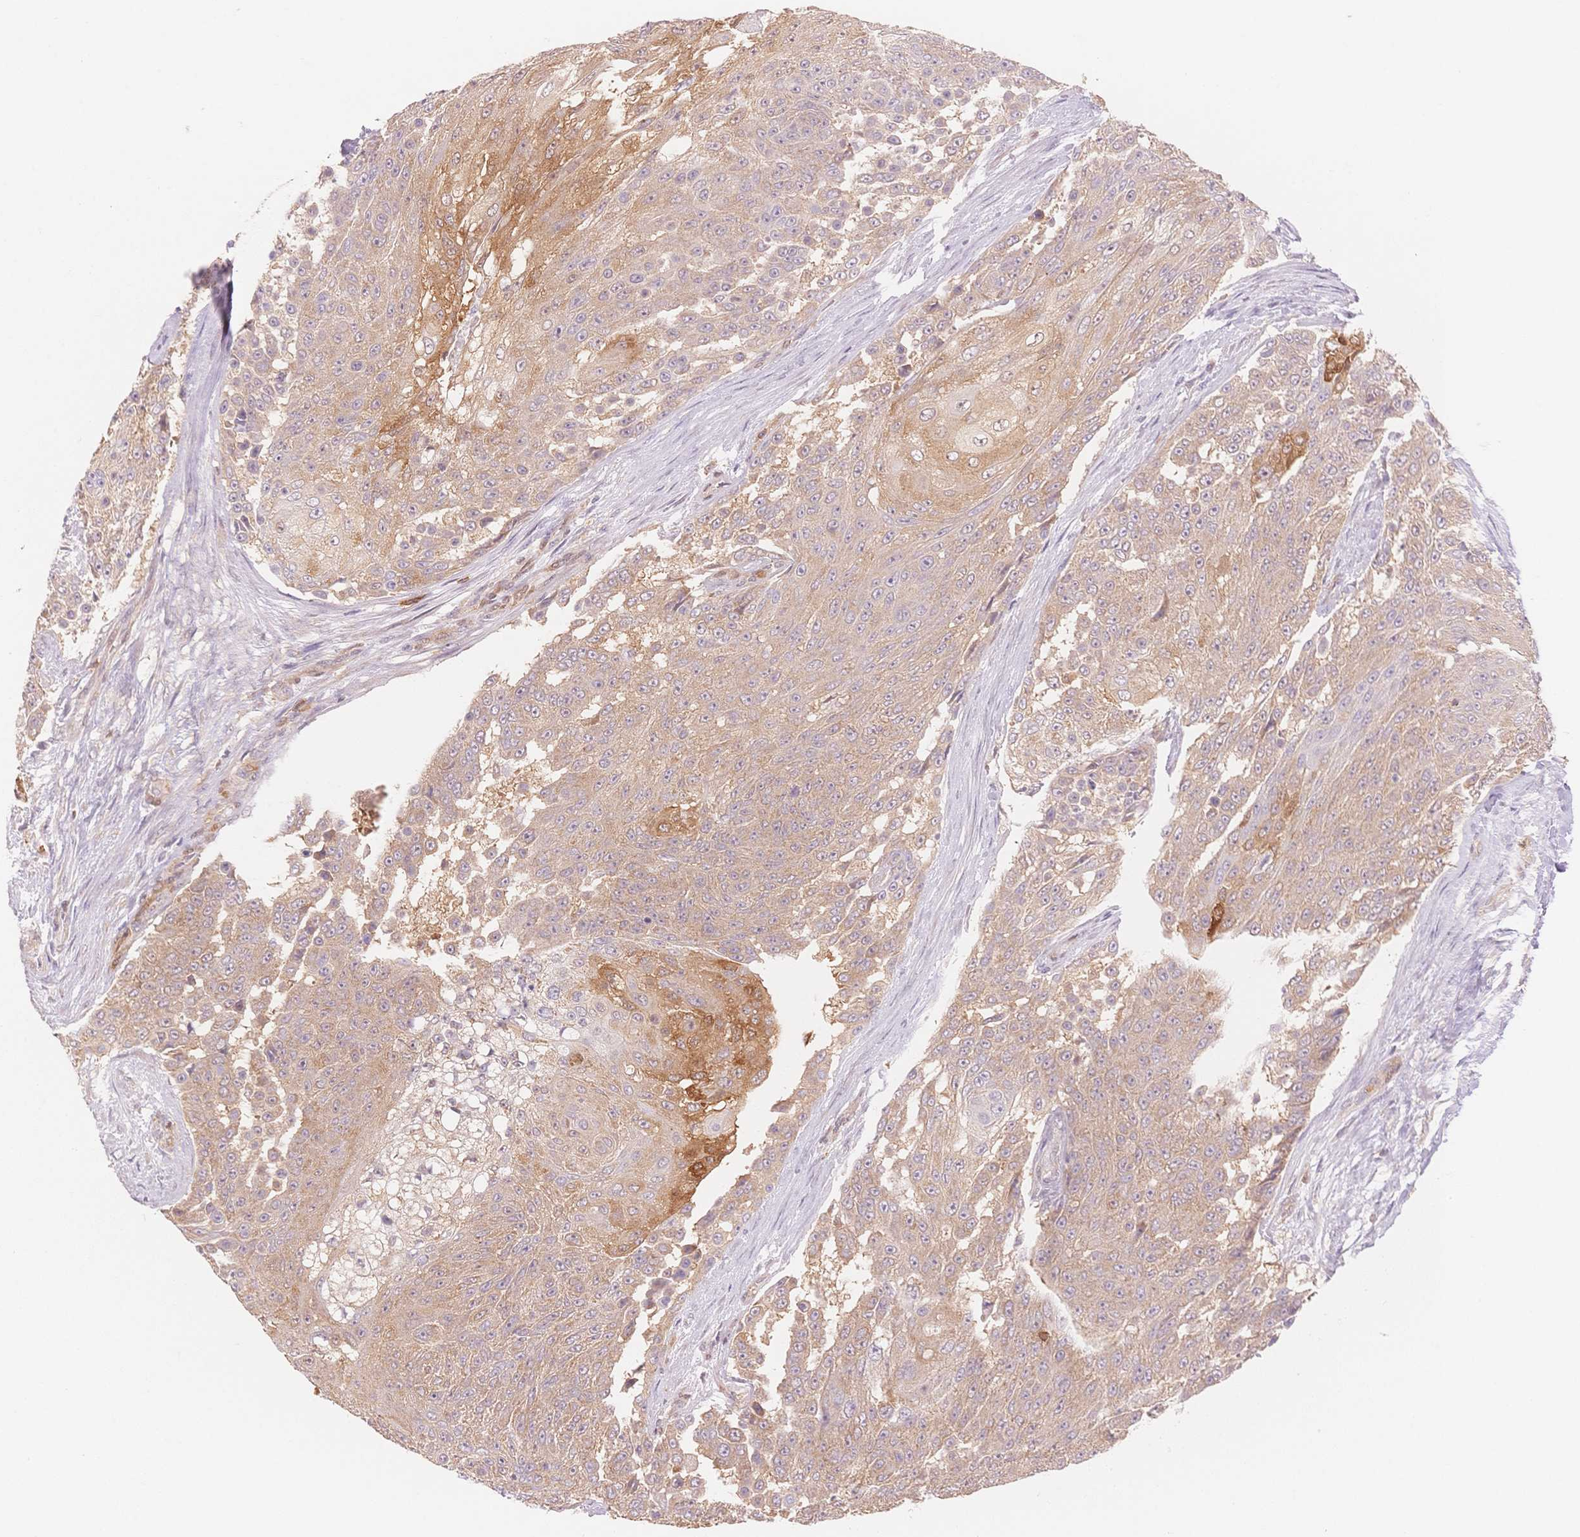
{"staining": {"intensity": "moderate", "quantity": "<25%", "location": "cytoplasmic/membranous"}, "tissue": "urothelial cancer", "cell_type": "Tumor cells", "image_type": "cancer", "snomed": [{"axis": "morphology", "description": "Urothelial carcinoma, High grade"}, {"axis": "topography", "description": "Urinary bladder"}], "caption": "Urothelial cancer tissue shows moderate cytoplasmic/membranous positivity in approximately <25% of tumor cells, visualized by immunohistochemistry.", "gene": "STK39", "patient": {"sex": "female", "age": 63}}